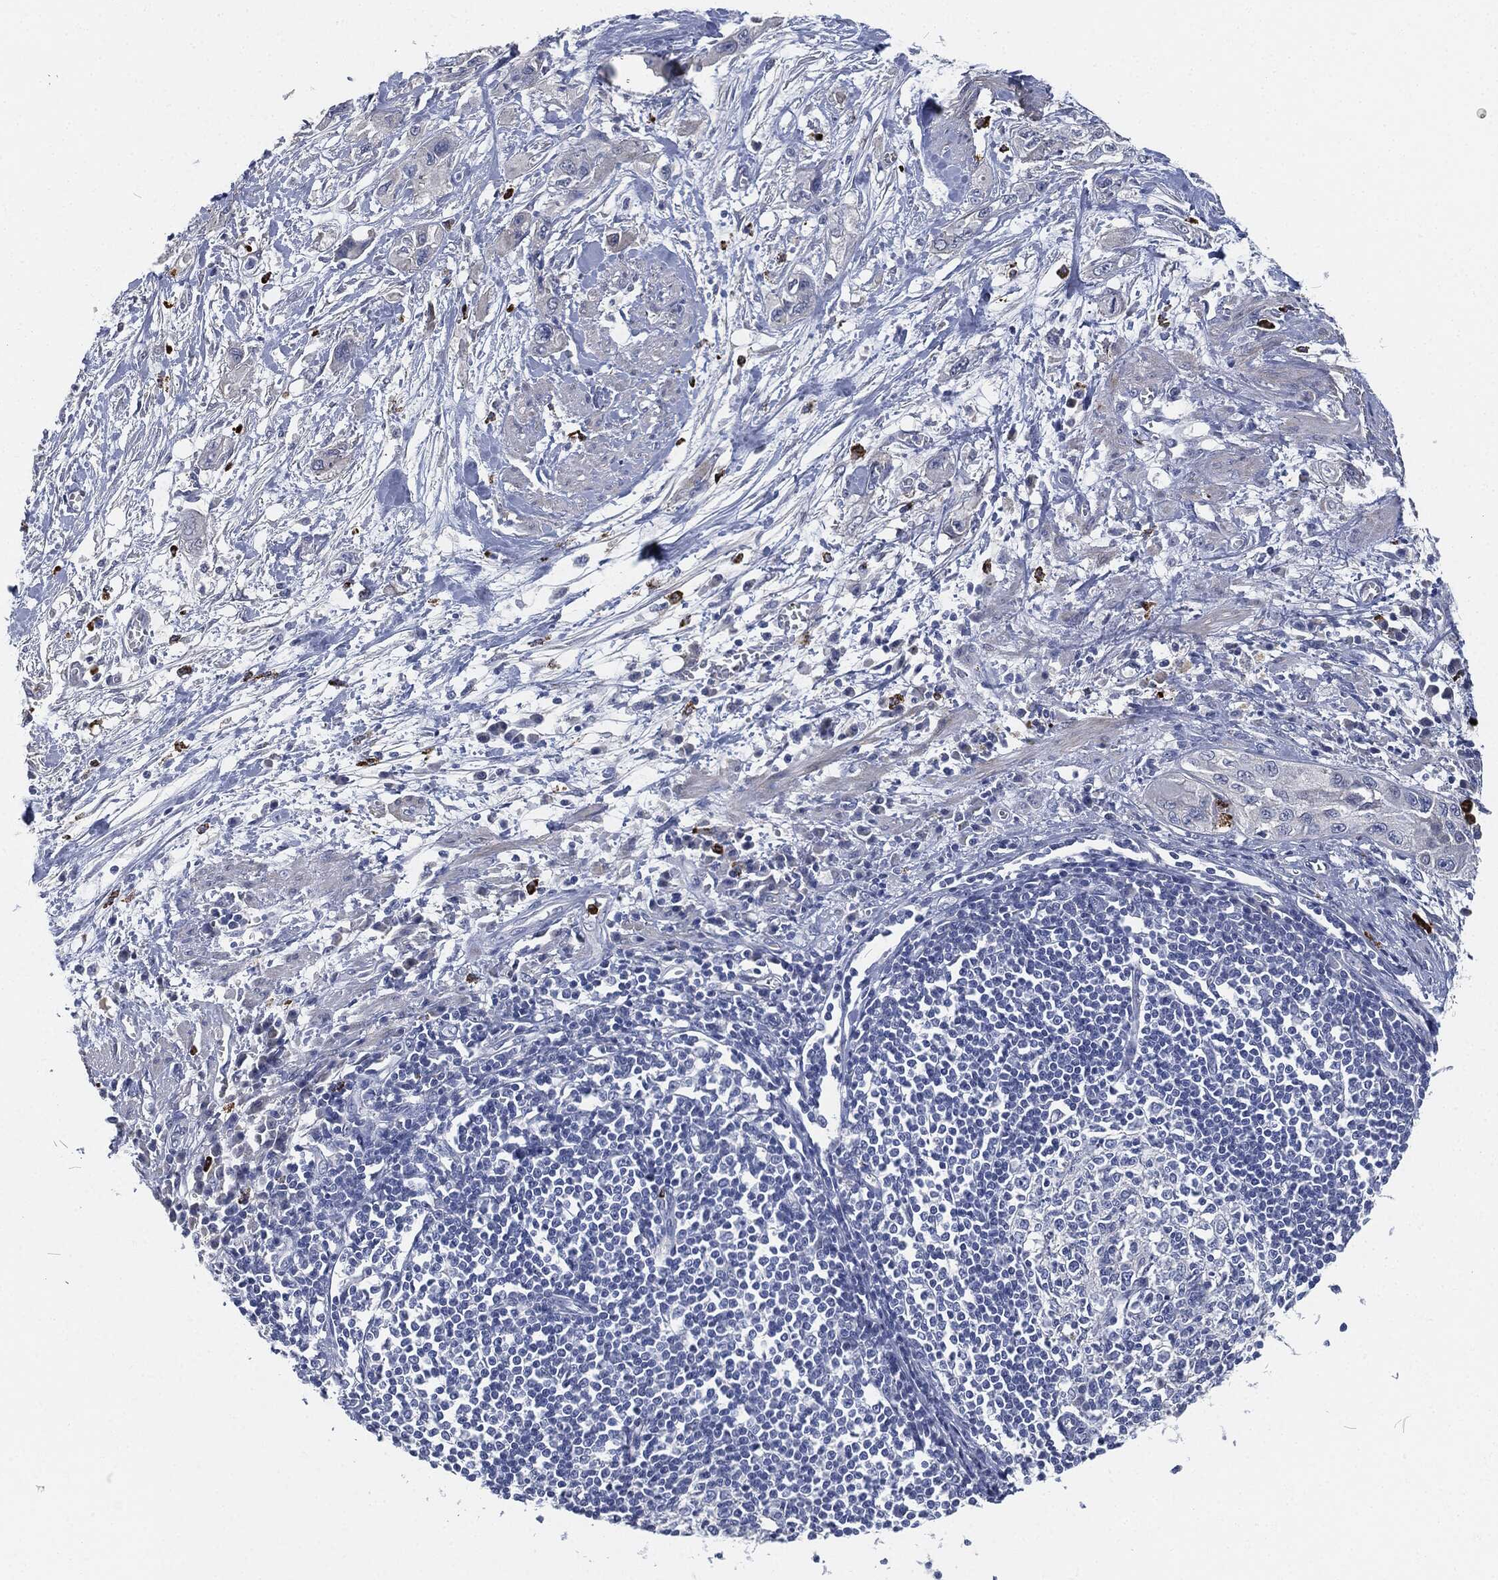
{"staining": {"intensity": "negative", "quantity": "none", "location": "none"}, "tissue": "pancreatic cancer", "cell_type": "Tumor cells", "image_type": "cancer", "snomed": [{"axis": "morphology", "description": "Adenocarcinoma, NOS"}, {"axis": "topography", "description": "Pancreas"}], "caption": "Immunohistochemistry (IHC) photomicrograph of human pancreatic cancer stained for a protein (brown), which demonstrates no positivity in tumor cells.", "gene": "MPO", "patient": {"sex": "male", "age": 72}}